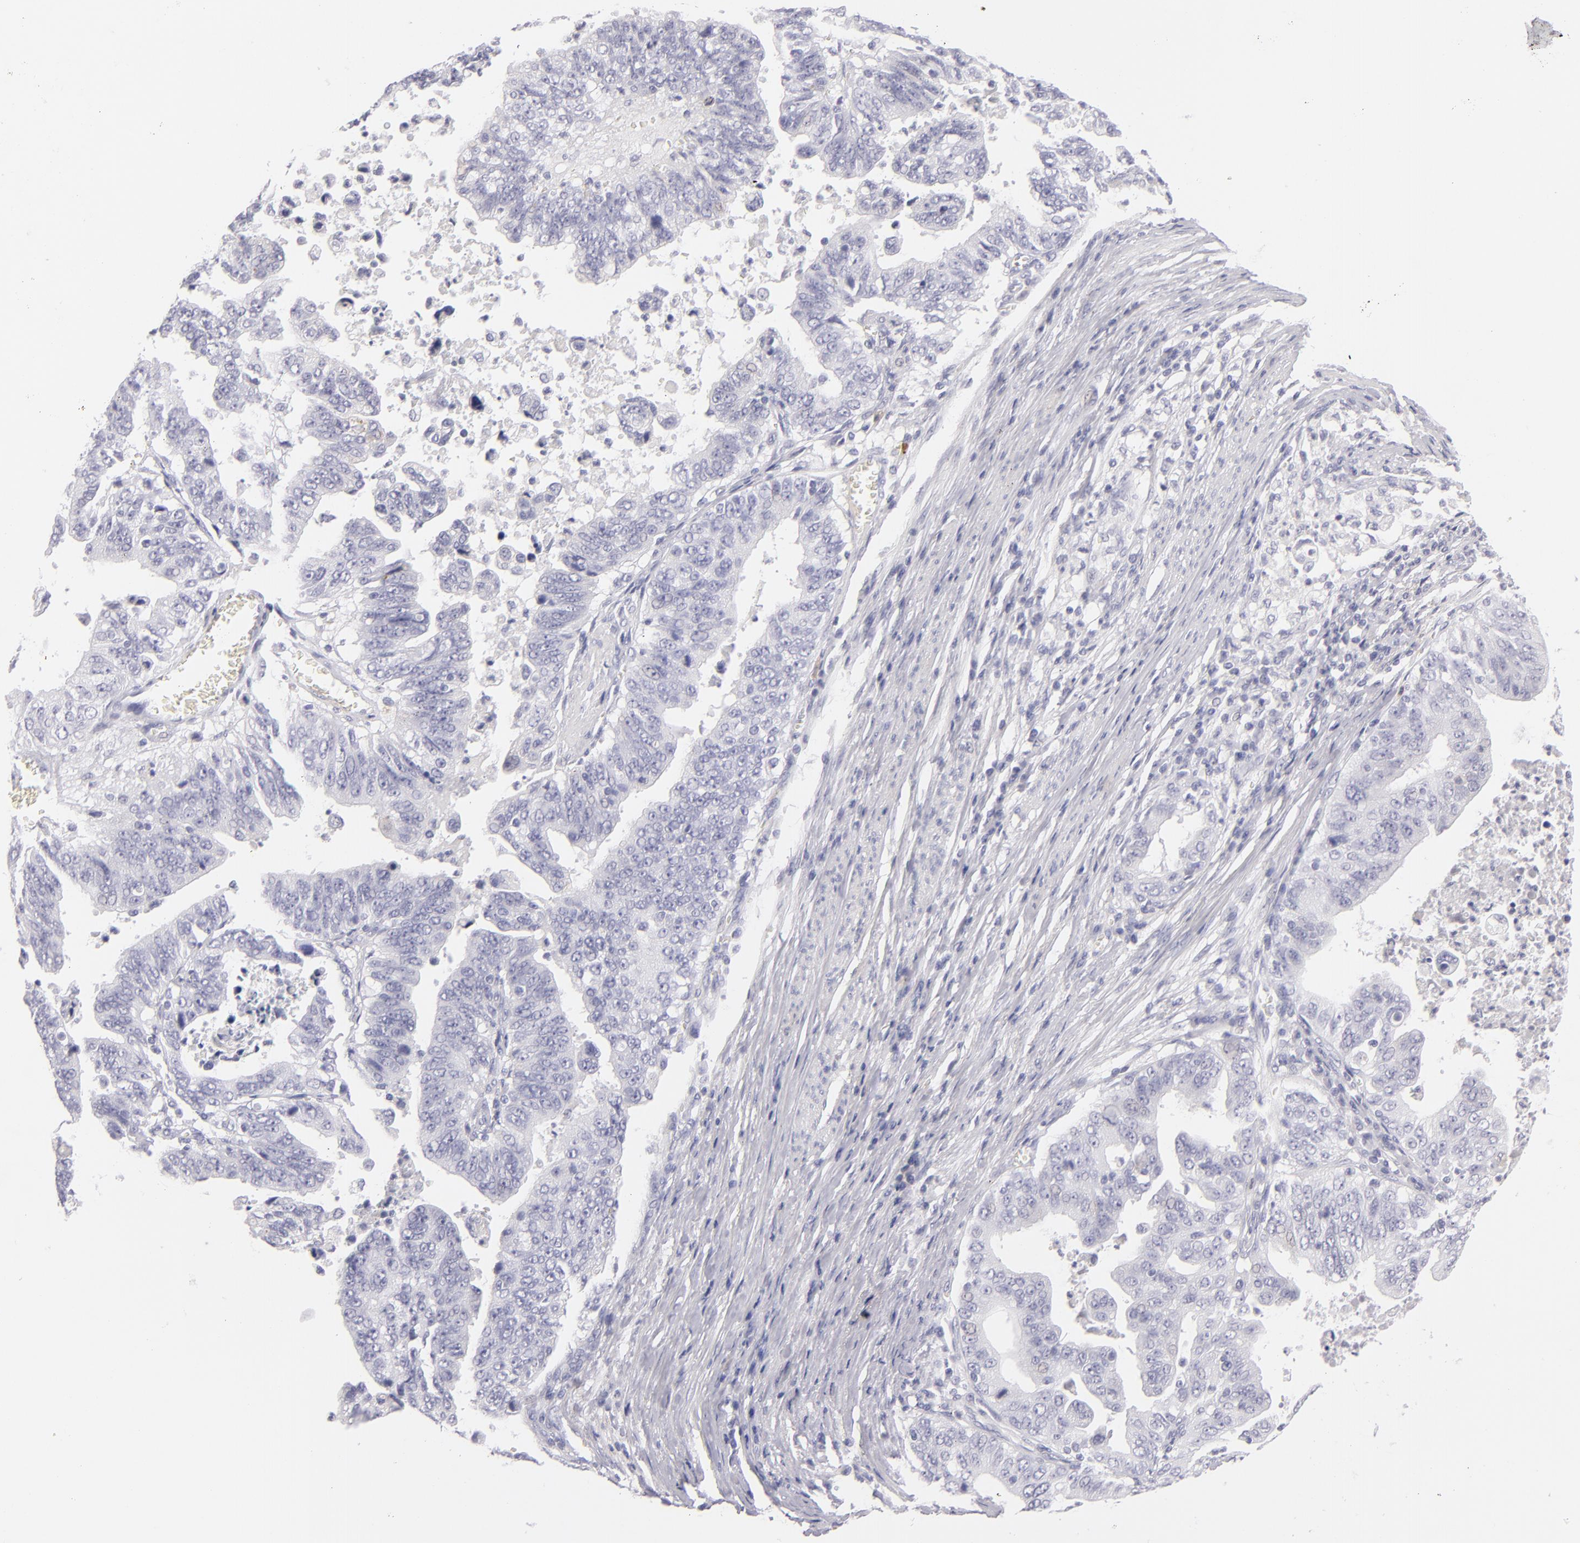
{"staining": {"intensity": "negative", "quantity": "none", "location": "none"}, "tissue": "stomach cancer", "cell_type": "Tumor cells", "image_type": "cancer", "snomed": [{"axis": "morphology", "description": "Adenocarcinoma, NOS"}, {"axis": "topography", "description": "Stomach, upper"}], "caption": "Adenocarcinoma (stomach) was stained to show a protein in brown. There is no significant positivity in tumor cells. The staining is performed using DAB brown chromogen with nuclei counter-stained in using hematoxylin.", "gene": "TNNC1", "patient": {"sex": "female", "age": 50}}